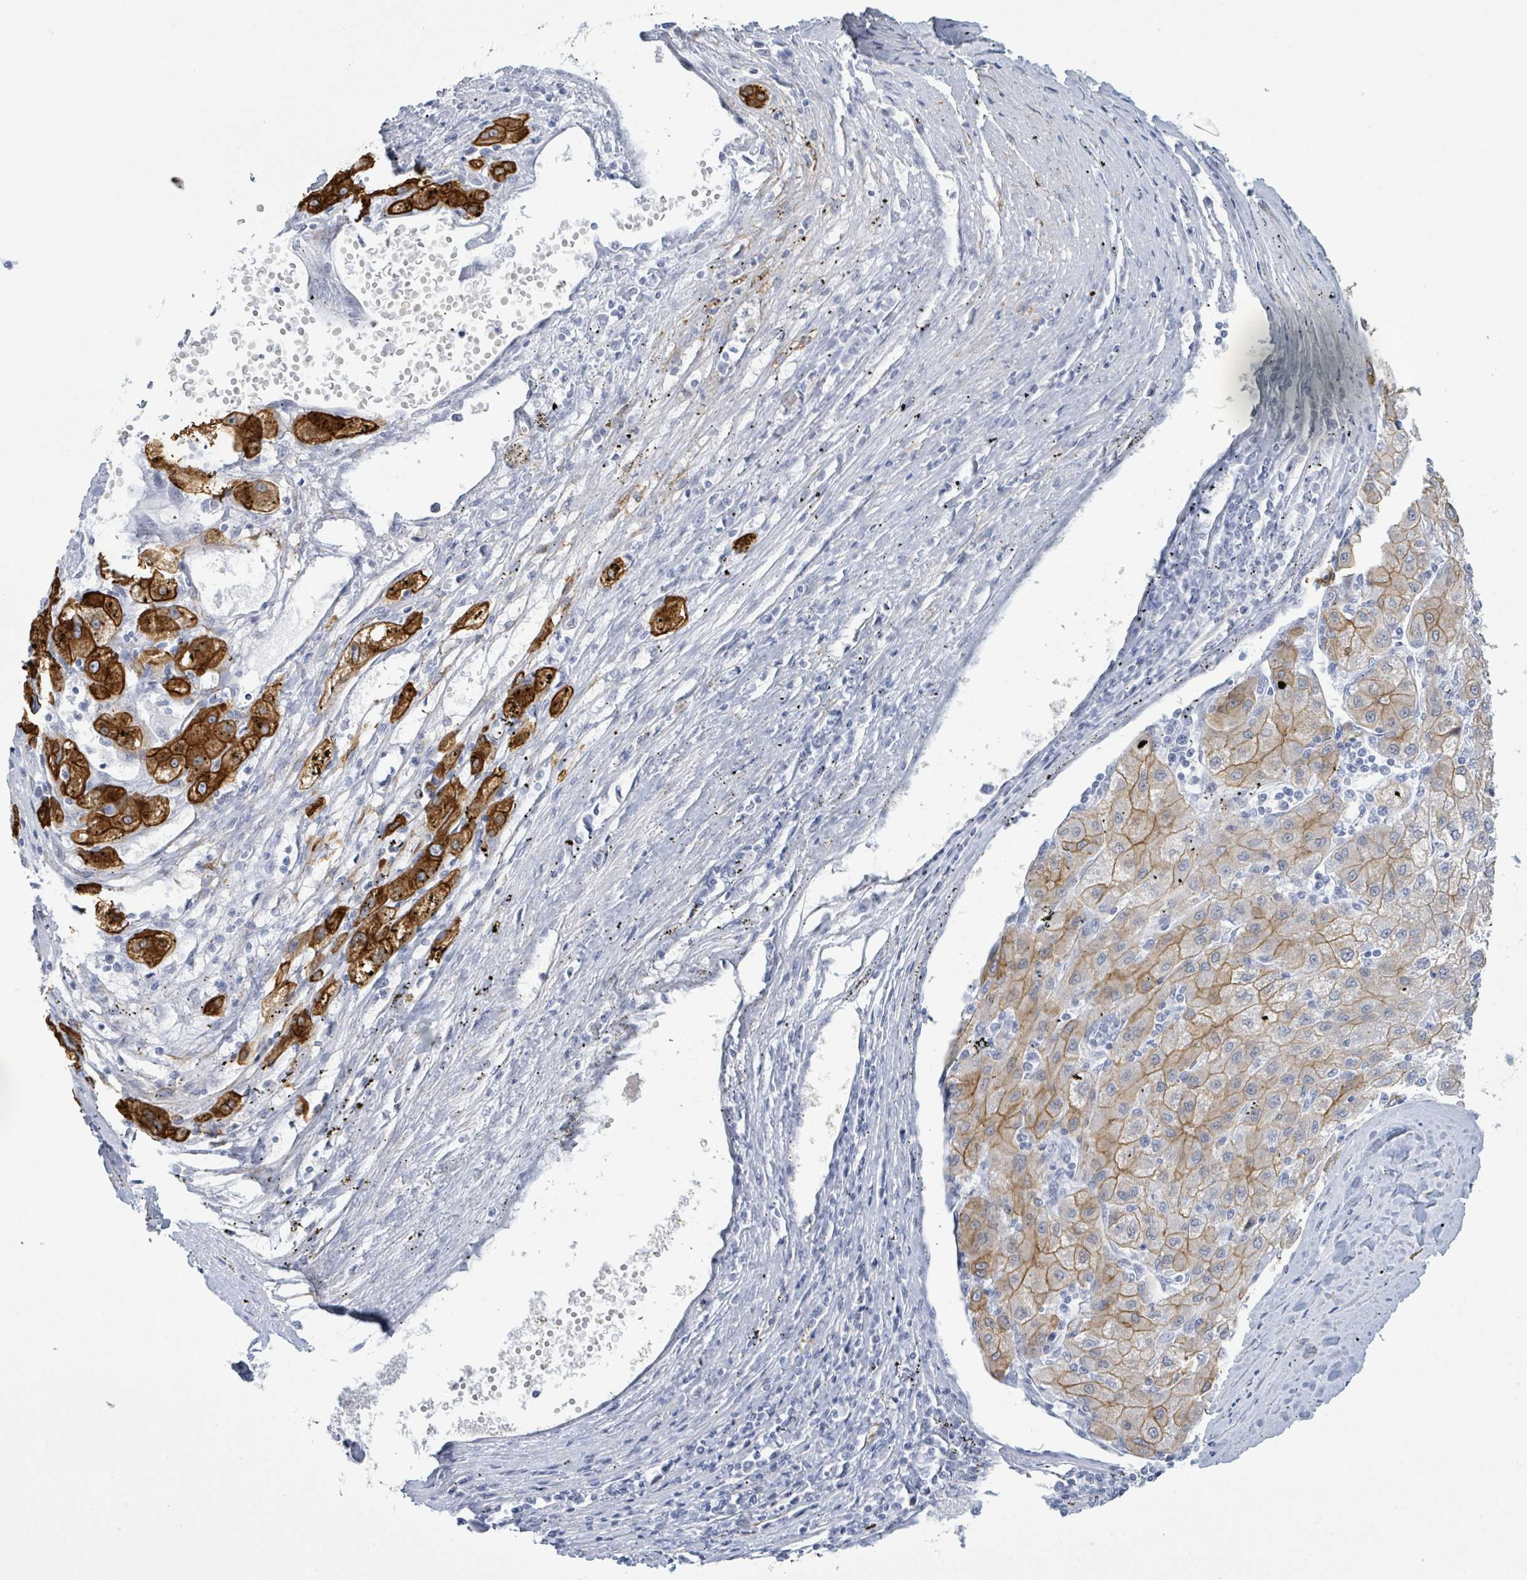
{"staining": {"intensity": "strong", "quantity": ">75%", "location": "cytoplasmic/membranous"}, "tissue": "liver cancer", "cell_type": "Tumor cells", "image_type": "cancer", "snomed": [{"axis": "morphology", "description": "Carcinoma, Hepatocellular, NOS"}, {"axis": "topography", "description": "Liver"}], "caption": "IHC photomicrograph of liver cancer (hepatocellular carcinoma) stained for a protein (brown), which exhibits high levels of strong cytoplasmic/membranous staining in about >75% of tumor cells.", "gene": "KRT8", "patient": {"sex": "male", "age": 72}}